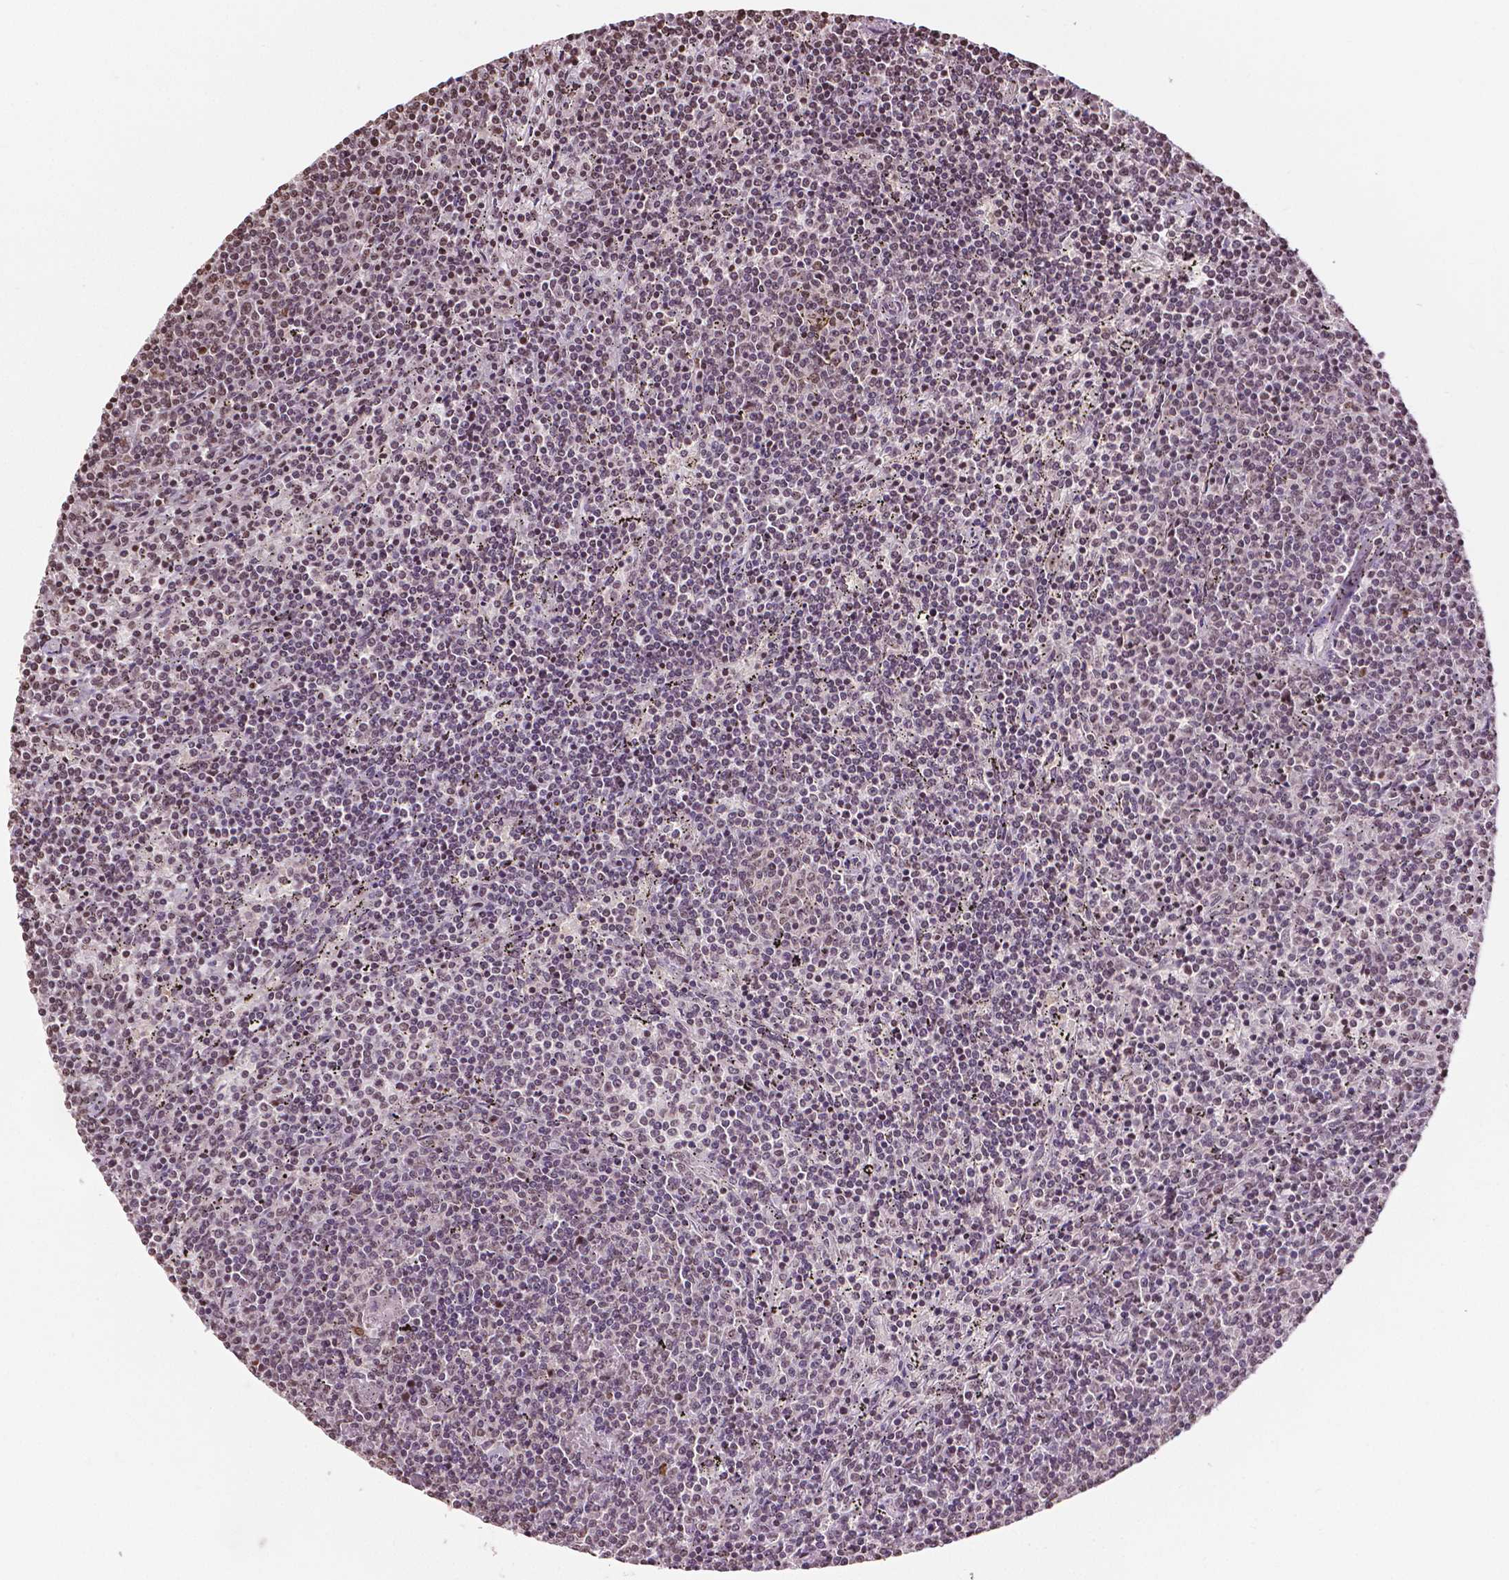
{"staining": {"intensity": "weak", "quantity": "25%-75%", "location": "nuclear"}, "tissue": "lymphoma", "cell_type": "Tumor cells", "image_type": "cancer", "snomed": [{"axis": "morphology", "description": "Malignant lymphoma, non-Hodgkin's type, Low grade"}, {"axis": "topography", "description": "Spleen"}], "caption": "The immunohistochemical stain labels weak nuclear positivity in tumor cells of malignant lymphoma, non-Hodgkin's type (low-grade) tissue.", "gene": "DEK", "patient": {"sex": "female", "age": 50}}